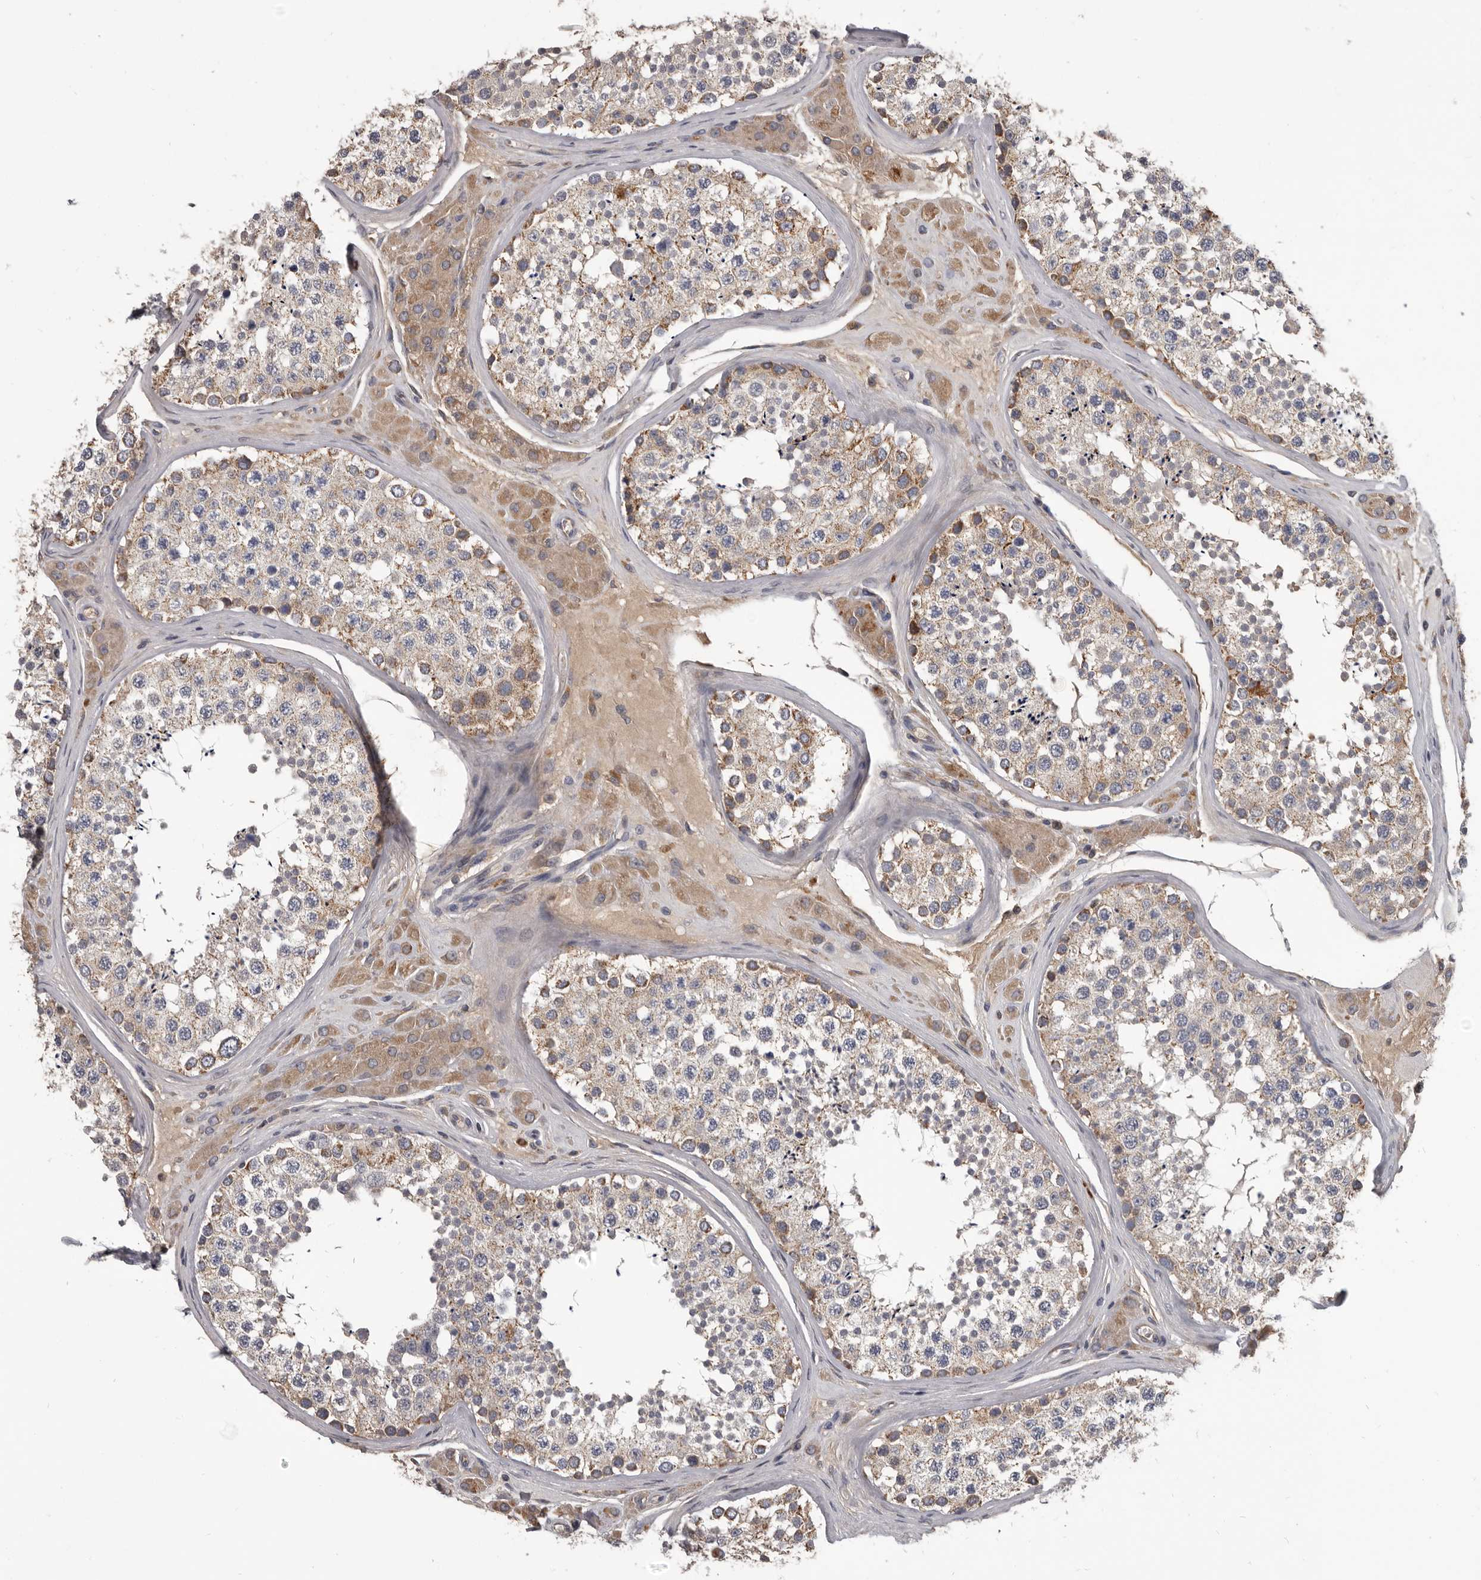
{"staining": {"intensity": "moderate", "quantity": "<25%", "location": "cytoplasmic/membranous"}, "tissue": "testis", "cell_type": "Cells in seminiferous ducts", "image_type": "normal", "snomed": [{"axis": "morphology", "description": "Normal tissue, NOS"}, {"axis": "topography", "description": "Testis"}], "caption": "DAB immunohistochemical staining of normal human testis displays moderate cytoplasmic/membranous protein positivity in approximately <25% of cells in seminiferous ducts.", "gene": "ALDH5A1", "patient": {"sex": "male", "age": 46}}